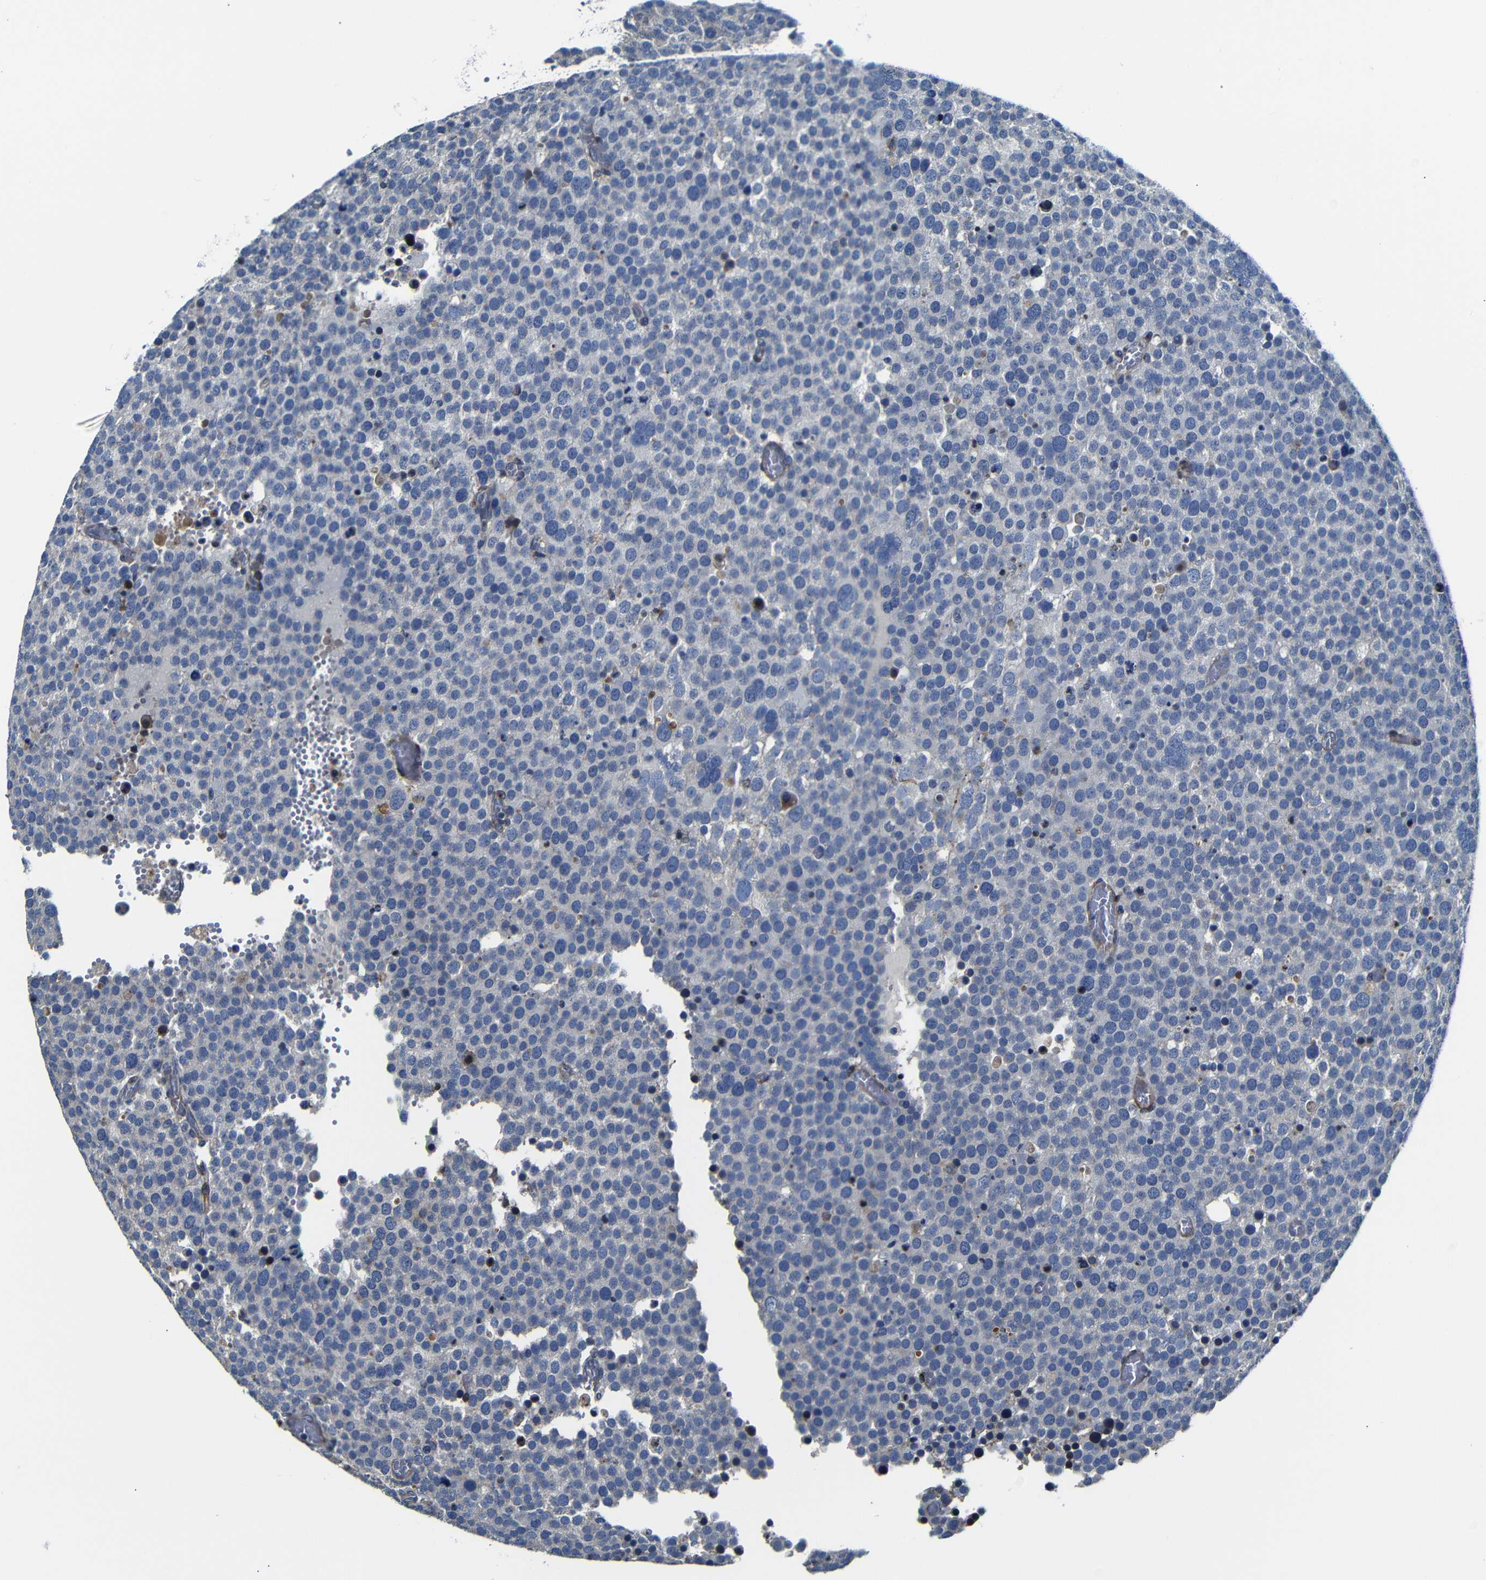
{"staining": {"intensity": "negative", "quantity": "none", "location": "none"}, "tissue": "testis cancer", "cell_type": "Tumor cells", "image_type": "cancer", "snomed": [{"axis": "morphology", "description": "Normal tissue, NOS"}, {"axis": "morphology", "description": "Seminoma, NOS"}, {"axis": "topography", "description": "Testis"}], "caption": "This is a histopathology image of immunohistochemistry staining of seminoma (testis), which shows no staining in tumor cells. (DAB IHC, high magnification).", "gene": "AFDN", "patient": {"sex": "male", "age": 71}}